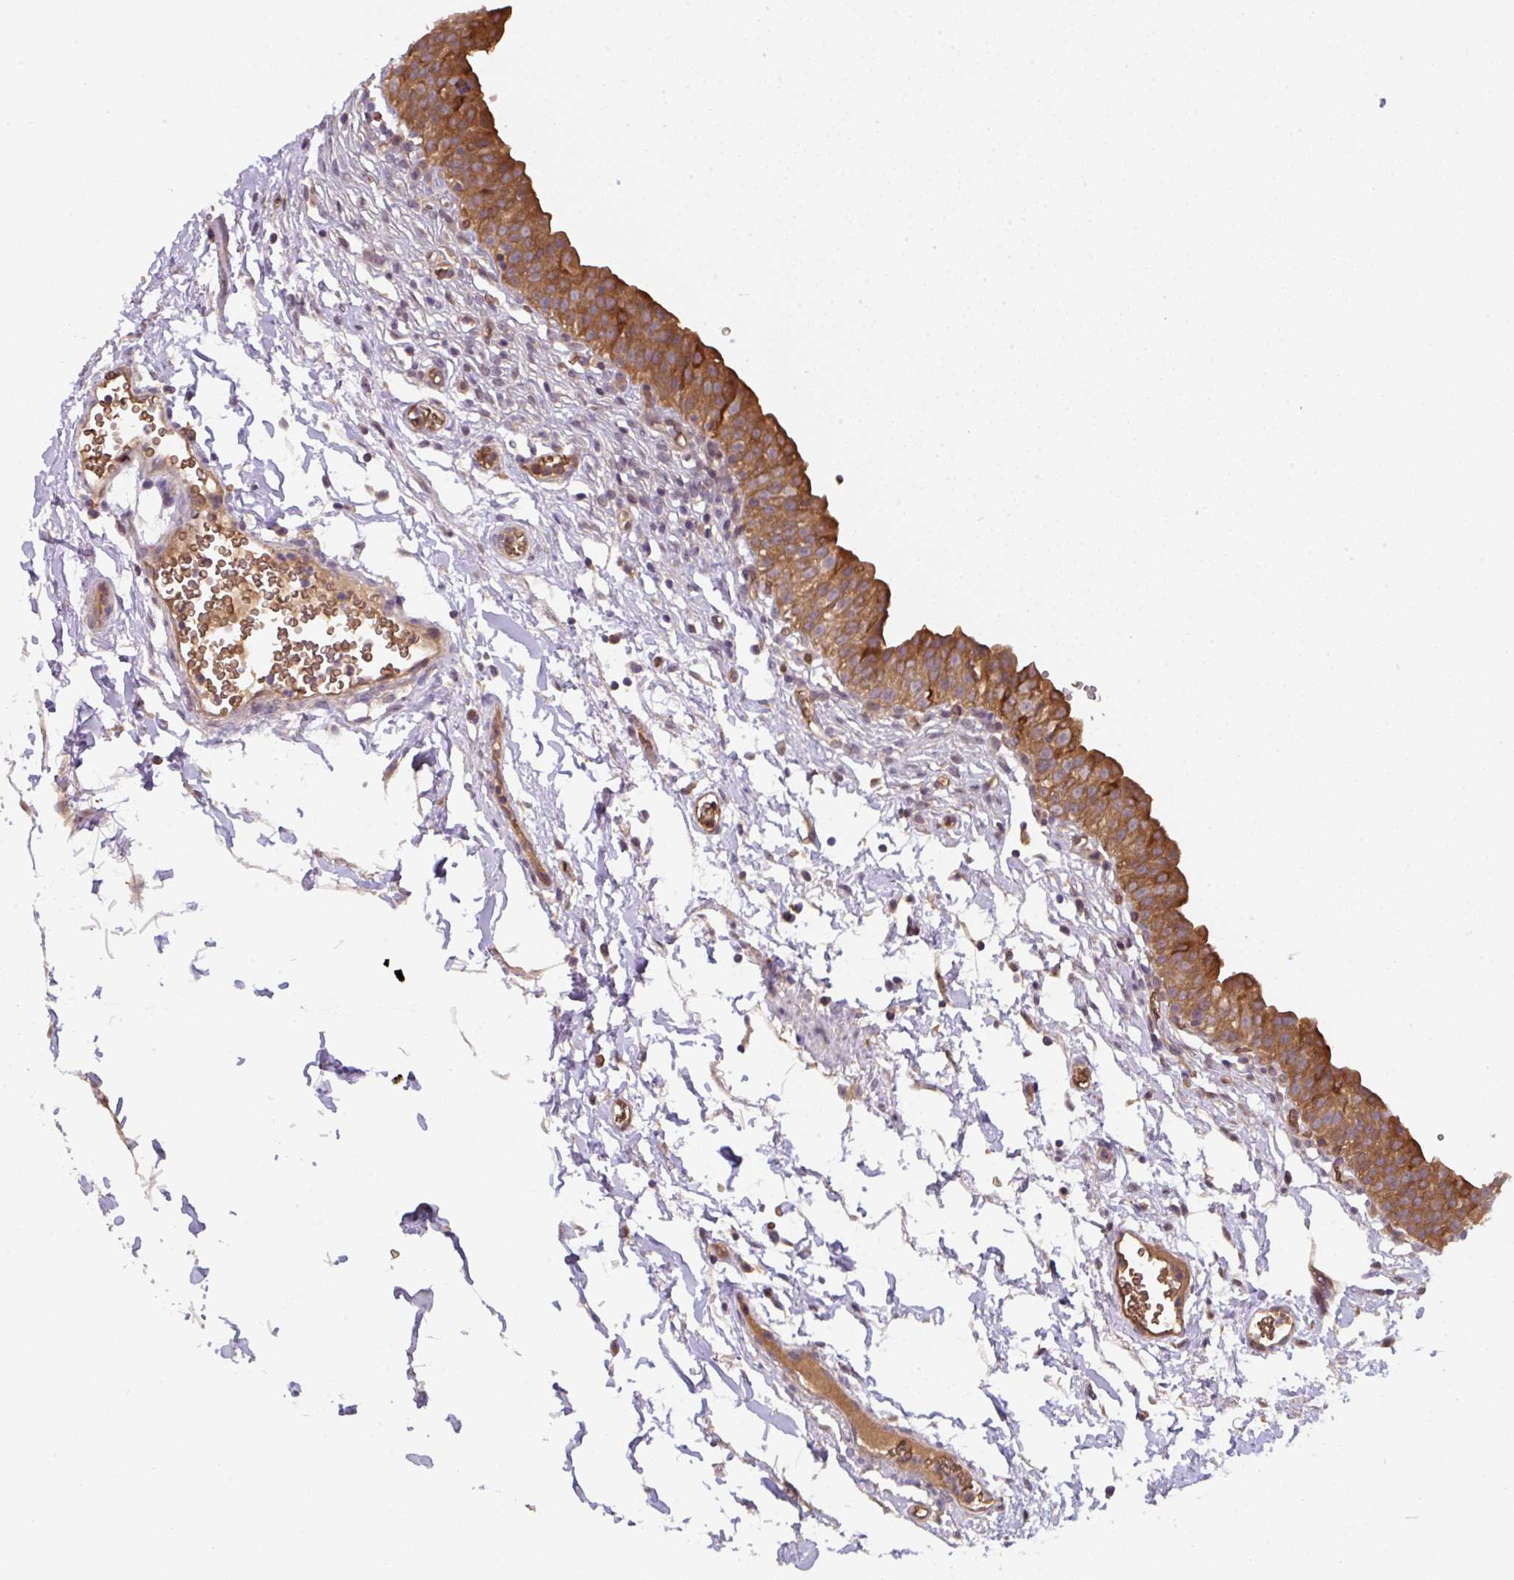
{"staining": {"intensity": "strong", "quantity": ">75%", "location": "cytoplasmic/membranous"}, "tissue": "urinary bladder", "cell_type": "Urothelial cells", "image_type": "normal", "snomed": [{"axis": "morphology", "description": "Normal tissue, NOS"}, {"axis": "topography", "description": "Urinary bladder"}, {"axis": "topography", "description": "Peripheral nerve tissue"}], "caption": "Strong cytoplasmic/membranous protein positivity is identified in approximately >75% of urothelial cells in urinary bladder. (Stains: DAB (3,3'-diaminobenzidine) in brown, nuclei in blue, Microscopy: brightfield microscopy at high magnification).", "gene": "ST13", "patient": {"sex": "male", "age": 55}}